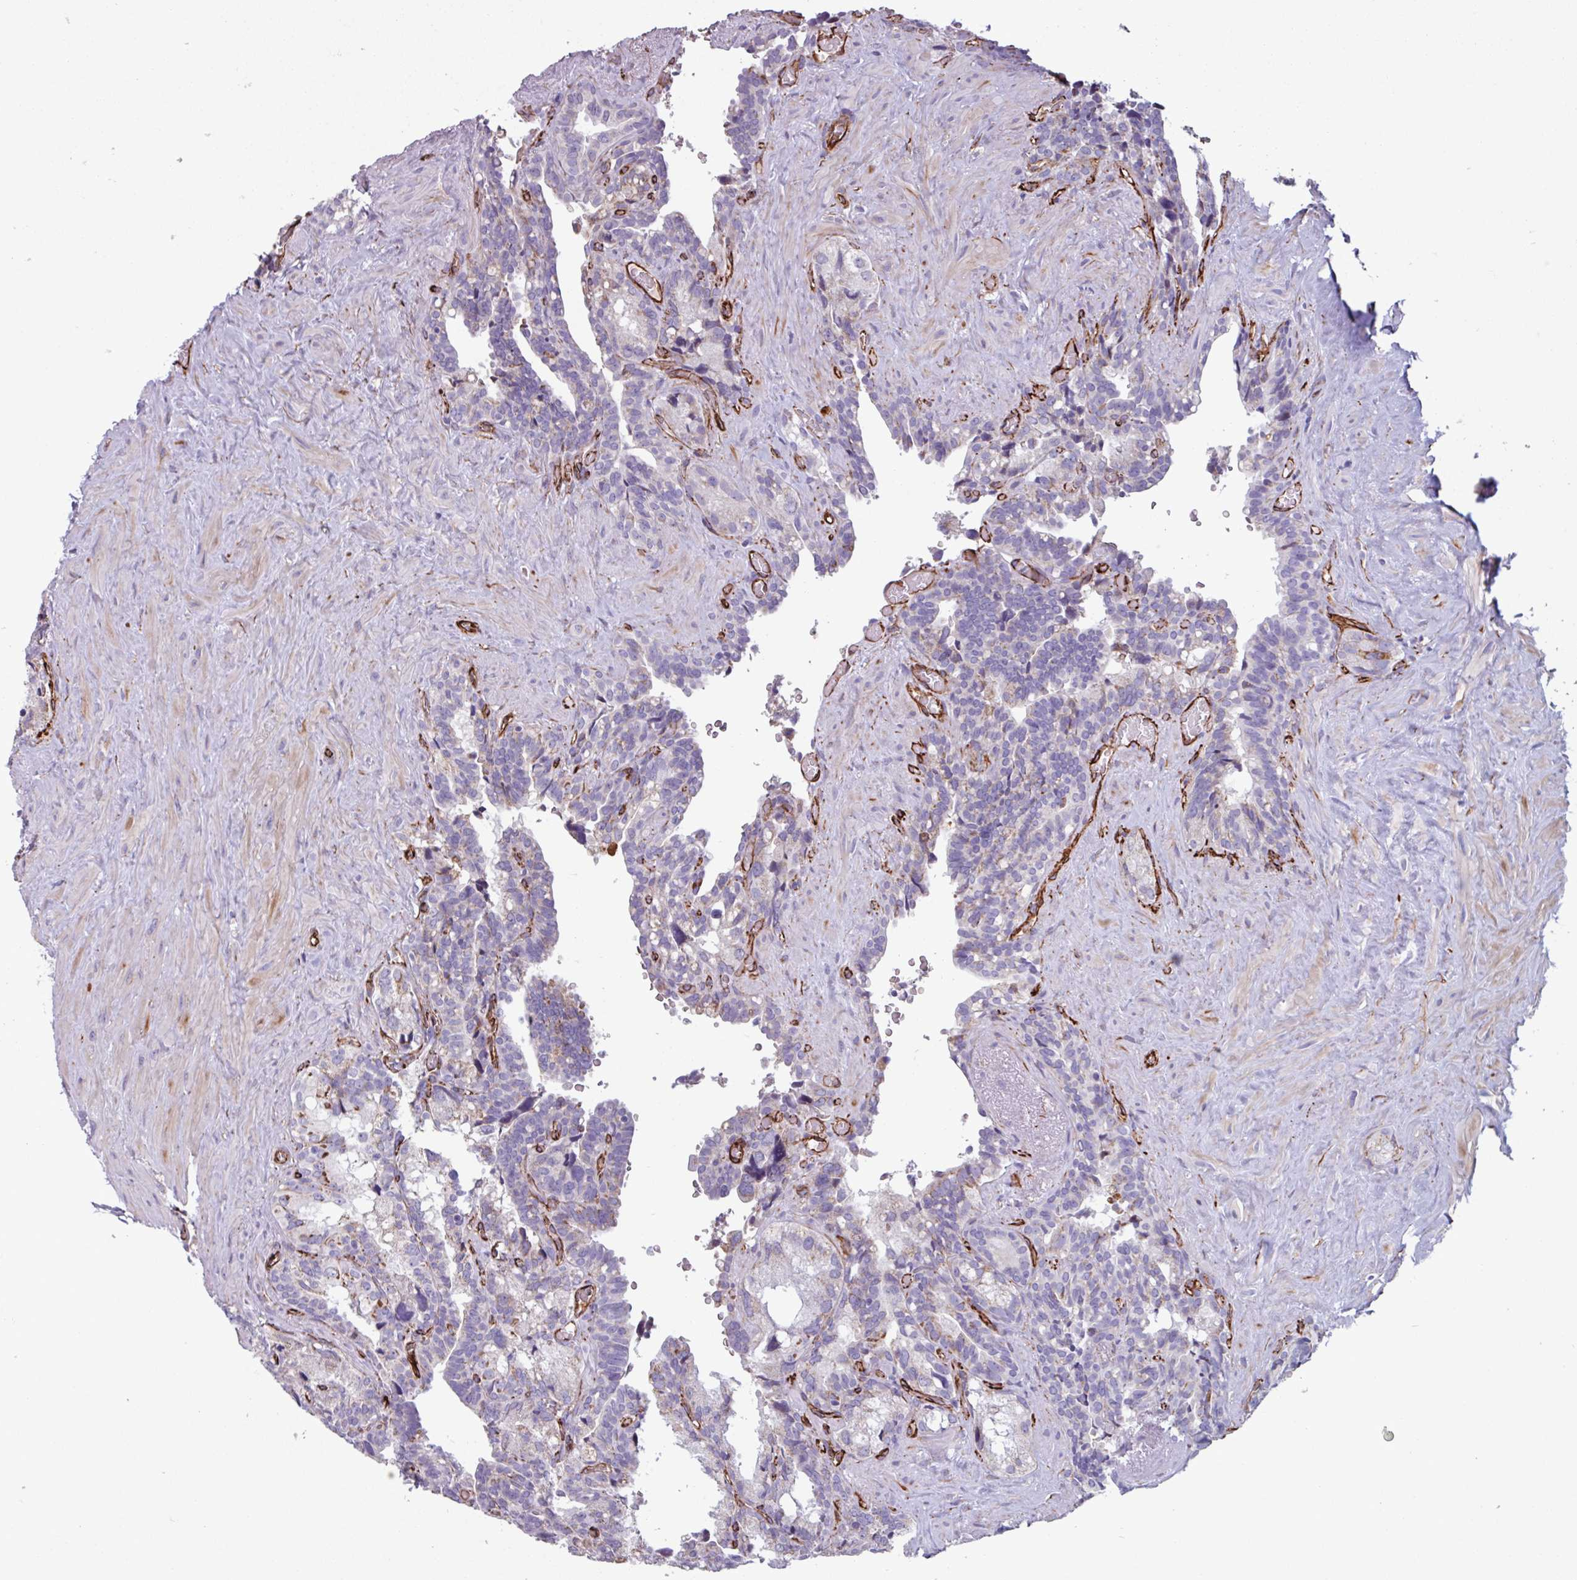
{"staining": {"intensity": "weak", "quantity": "<25%", "location": "cytoplasmic/membranous"}, "tissue": "seminal vesicle", "cell_type": "Glandular cells", "image_type": "normal", "snomed": [{"axis": "morphology", "description": "Normal tissue, NOS"}, {"axis": "topography", "description": "Seminal veicle"}], "caption": "Glandular cells show no significant positivity in unremarkable seminal vesicle. (Brightfield microscopy of DAB immunohistochemistry at high magnification).", "gene": "BTD", "patient": {"sex": "male", "age": 68}}